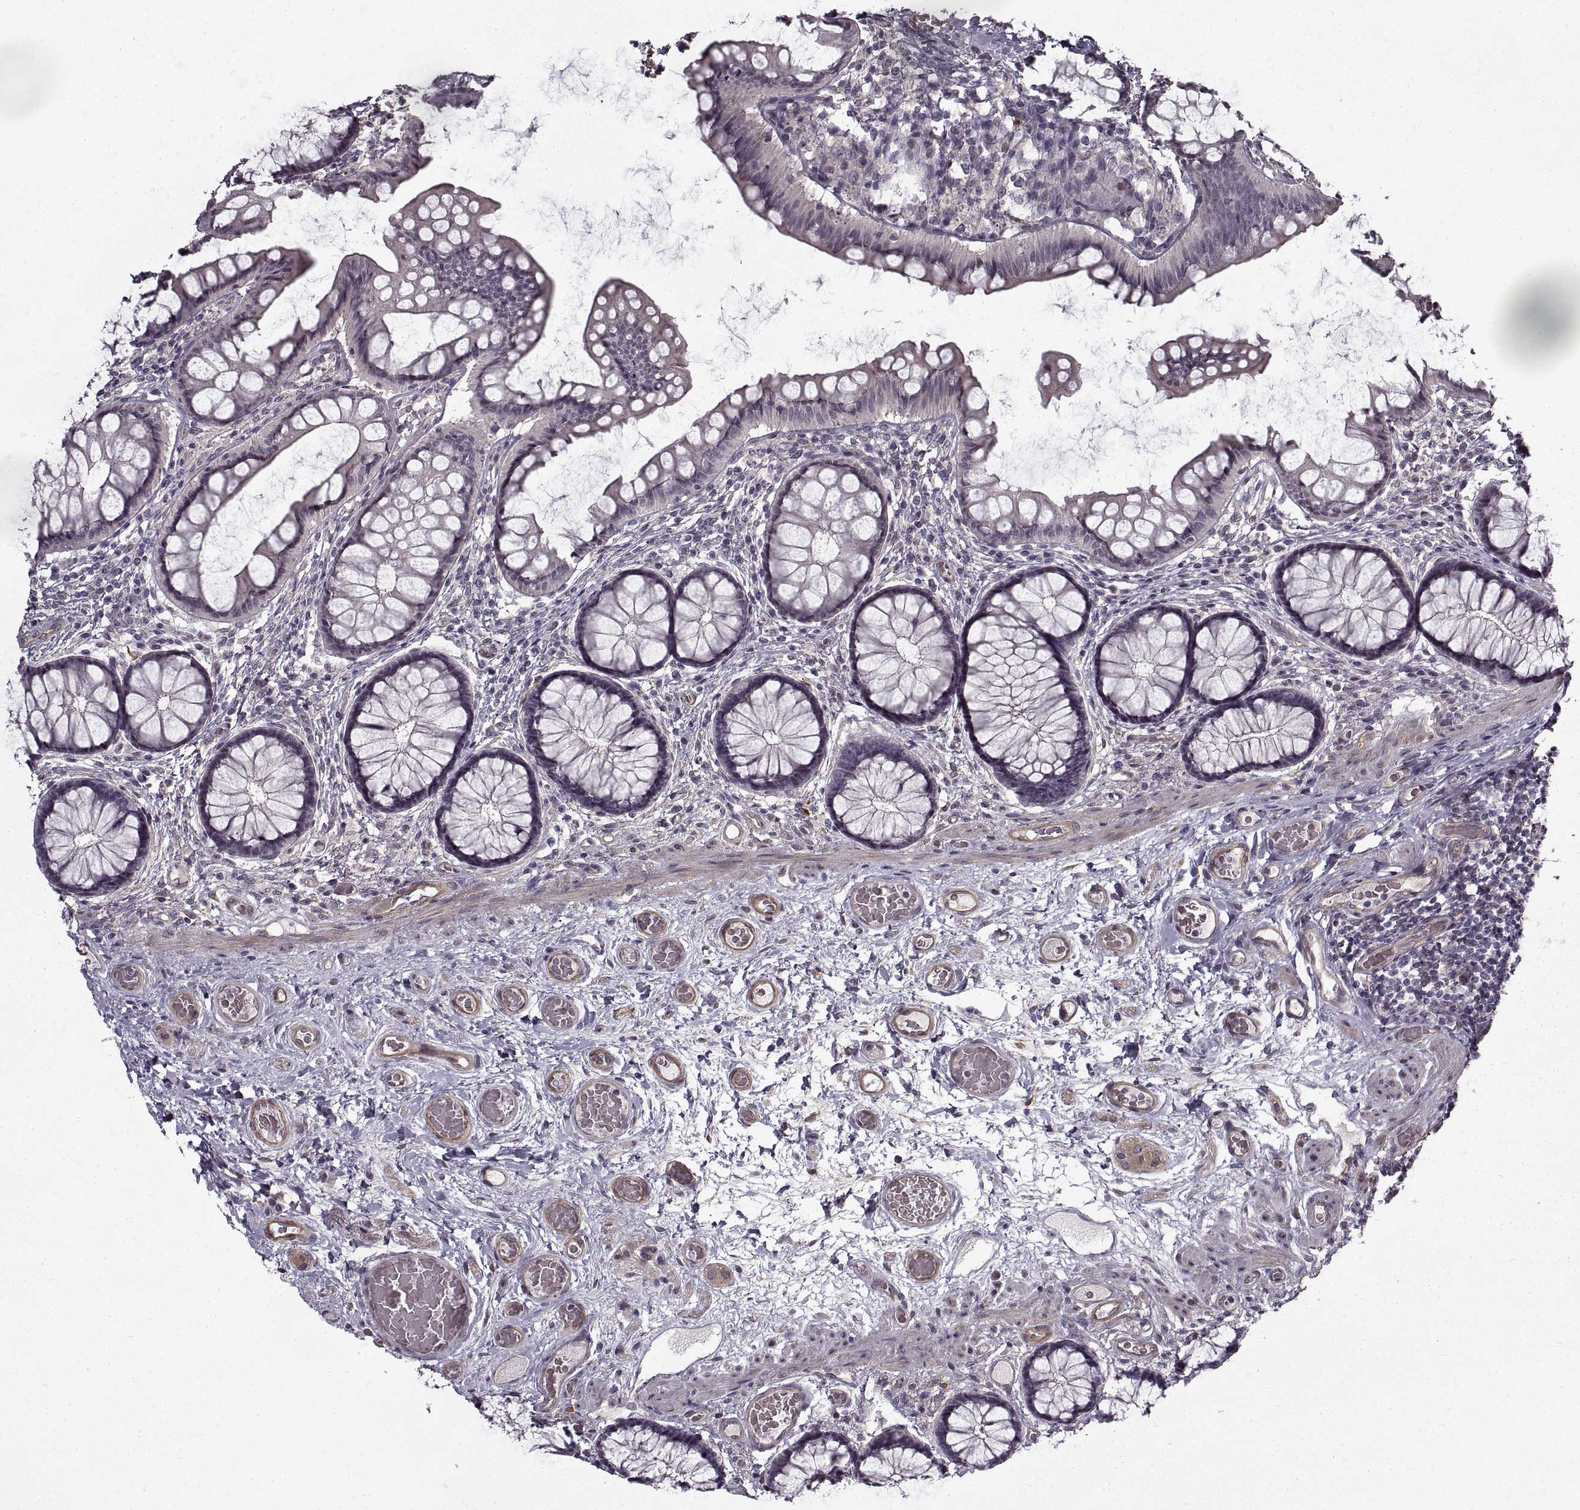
{"staining": {"intensity": "weak", "quantity": ">75%", "location": "cytoplasmic/membranous"}, "tissue": "colon", "cell_type": "Endothelial cells", "image_type": "normal", "snomed": [{"axis": "morphology", "description": "Normal tissue, NOS"}, {"axis": "topography", "description": "Colon"}], "caption": "The image displays staining of normal colon, revealing weak cytoplasmic/membranous protein expression (brown color) within endothelial cells. The protein of interest is shown in brown color, while the nuclei are stained blue.", "gene": "LAMB2", "patient": {"sex": "female", "age": 65}}